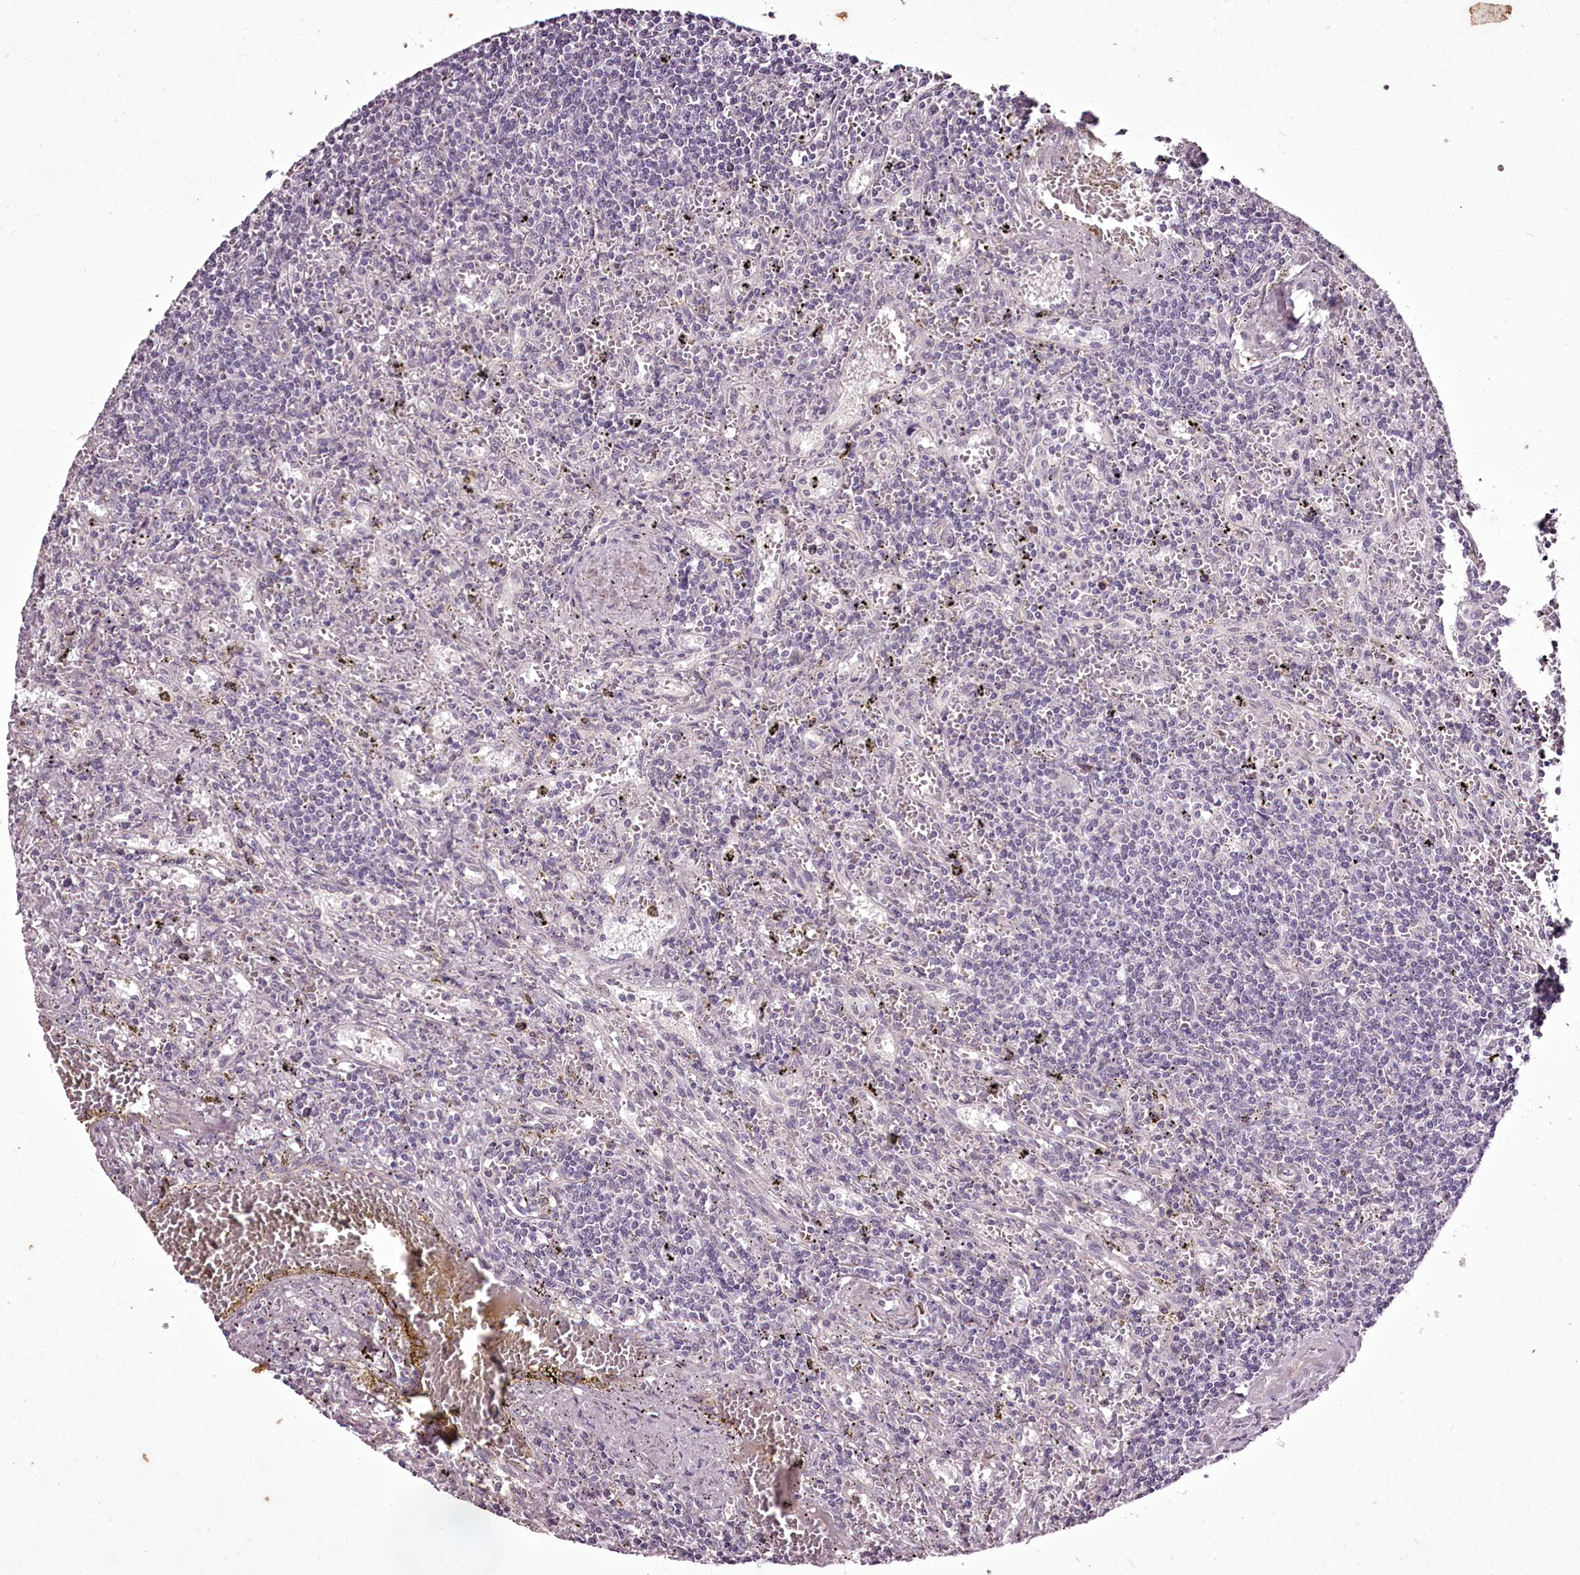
{"staining": {"intensity": "negative", "quantity": "none", "location": "none"}, "tissue": "lymphoma", "cell_type": "Tumor cells", "image_type": "cancer", "snomed": [{"axis": "morphology", "description": "Malignant lymphoma, non-Hodgkin's type, Low grade"}, {"axis": "topography", "description": "Spleen"}], "caption": "Image shows no significant protein staining in tumor cells of low-grade malignant lymphoma, non-Hodgkin's type.", "gene": "C1orf56", "patient": {"sex": "male", "age": 76}}